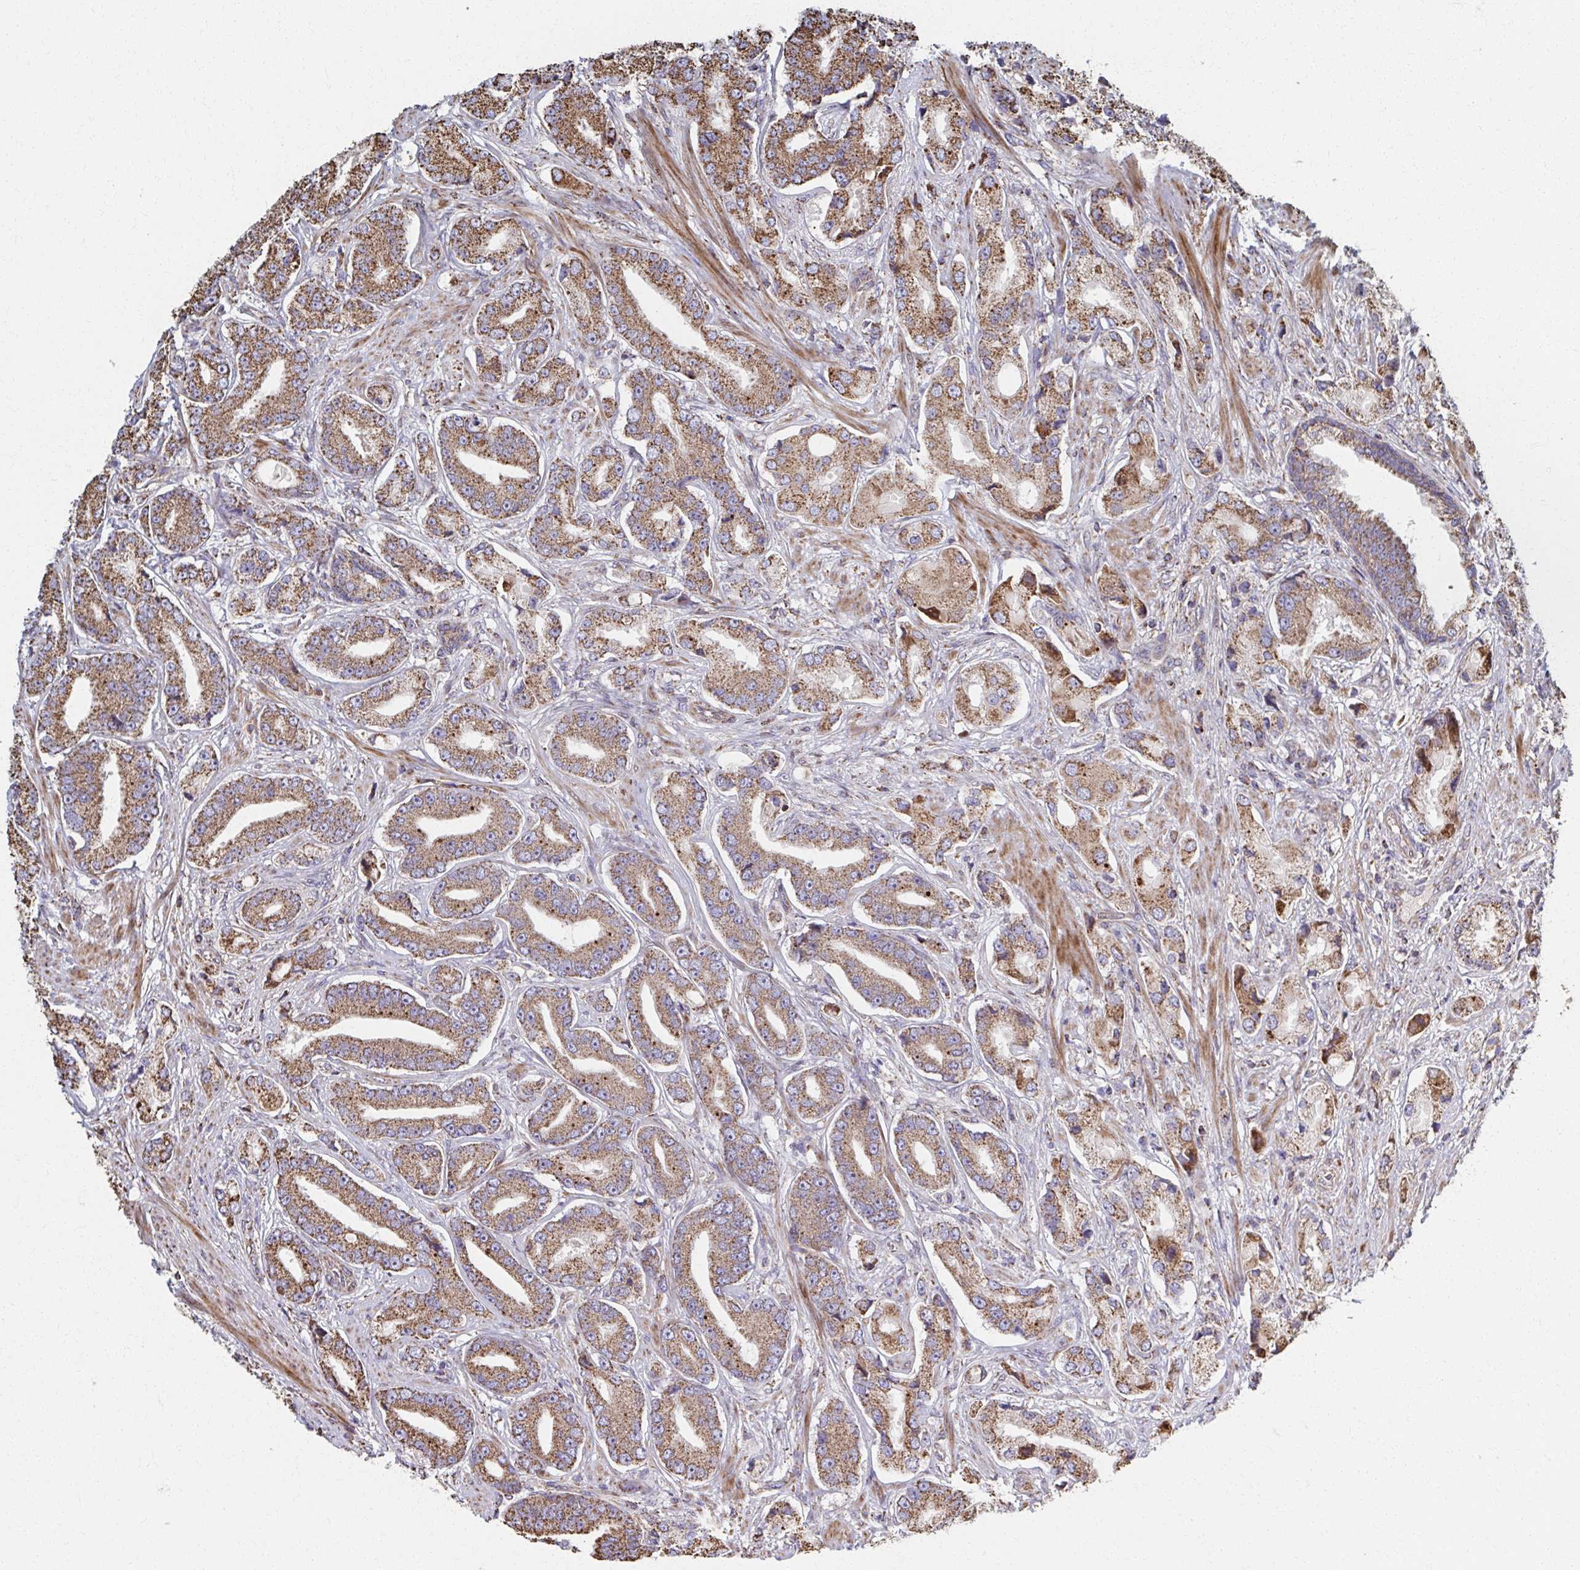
{"staining": {"intensity": "moderate", "quantity": ">75%", "location": "cytoplasmic/membranous"}, "tissue": "prostate cancer", "cell_type": "Tumor cells", "image_type": "cancer", "snomed": [{"axis": "morphology", "description": "Adenocarcinoma, High grade"}, {"axis": "topography", "description": "Prostate and seminal vesicle, NOS"}], "caption": "The micrograph exhibits immunohistochemical staining of prostate adenocarcinoma (high-grade). There is moderate cytoplasmic/membranous expression is appreciated in approximately >75% of tumor cells.", "gene": "SAT1", "patient": {"sex": "male", "age": 61}}